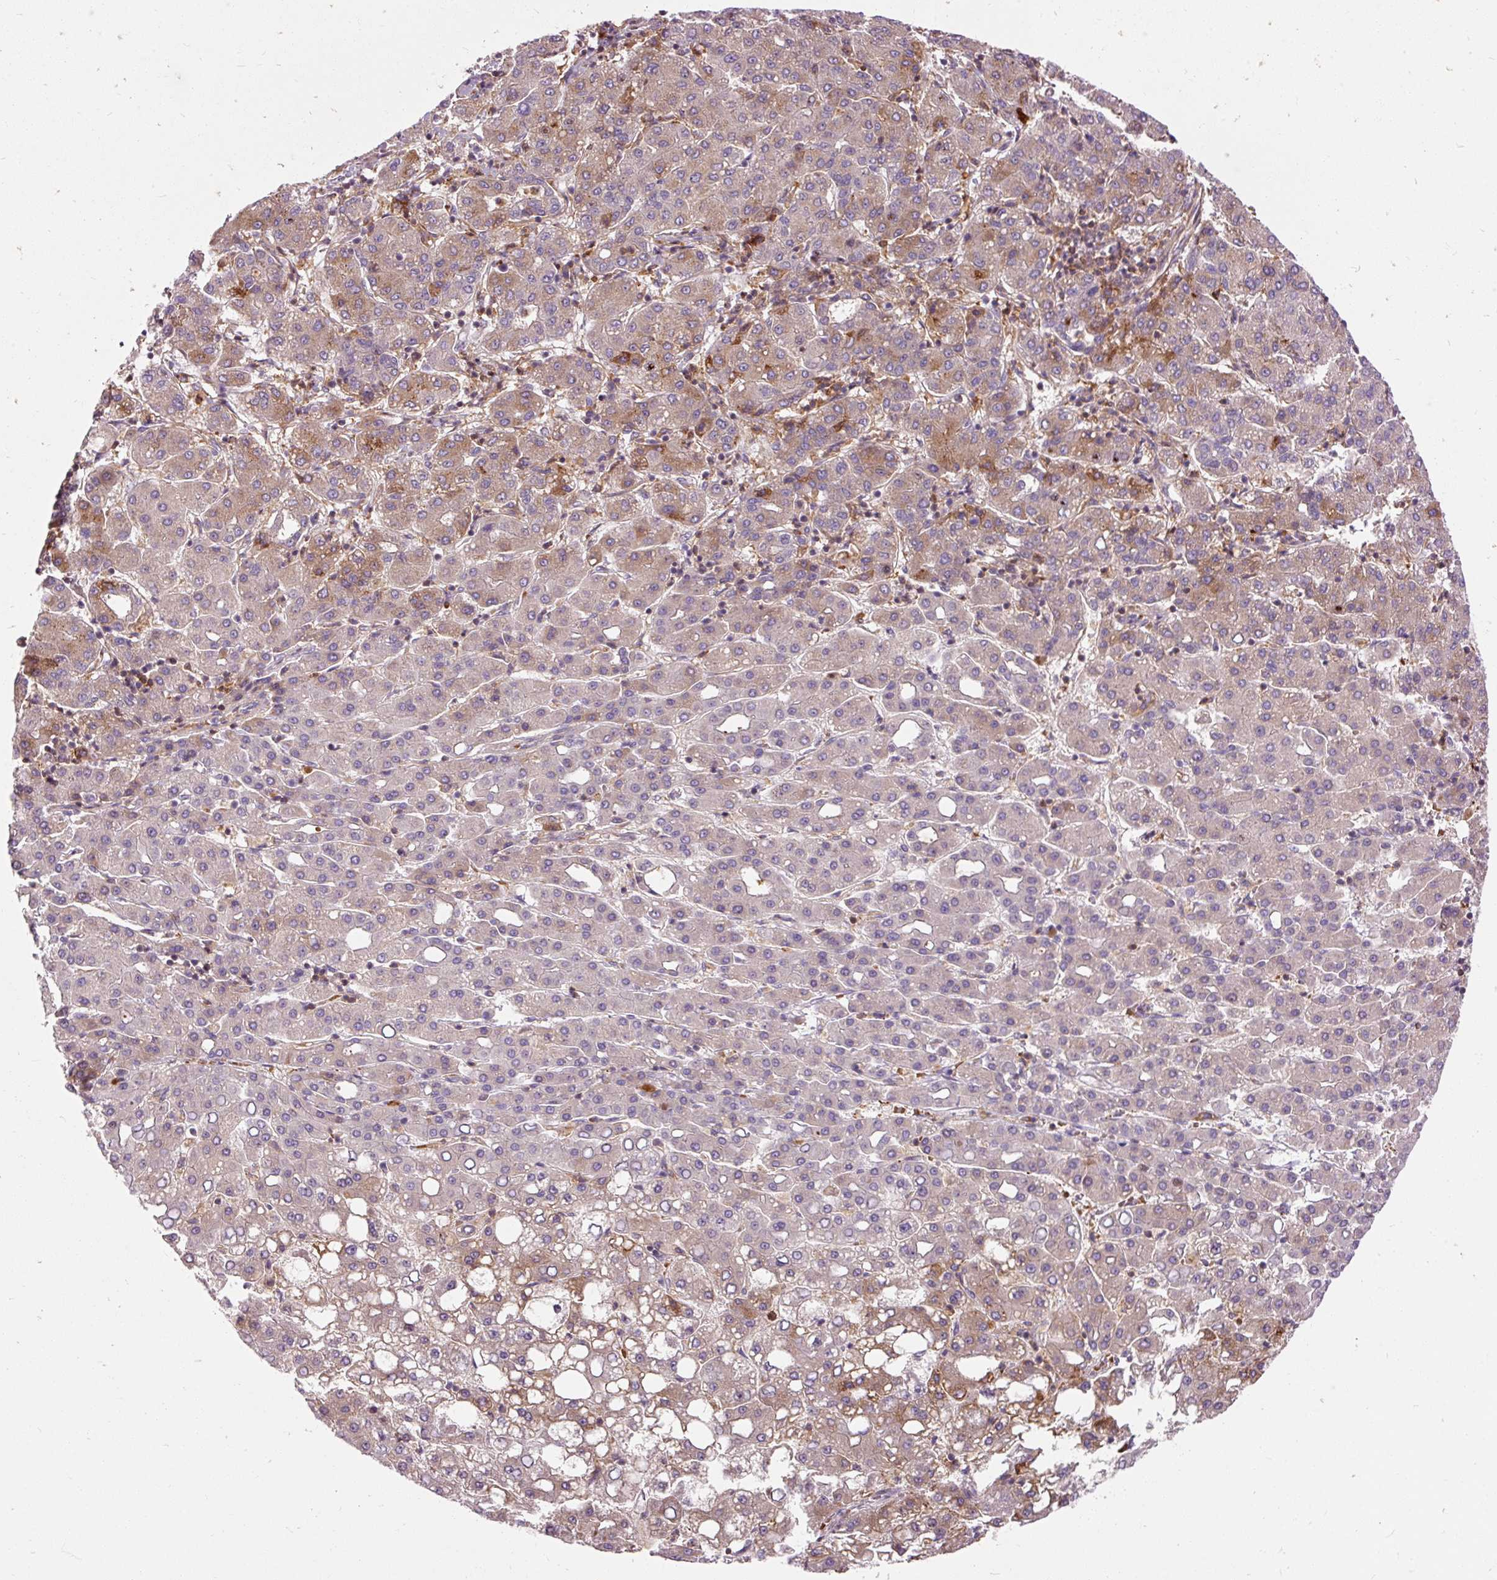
{"staining": {"intensity": "moderate", "quantity": "<25%", "location": "cytoplasmic/membranous"}, "tissue": "liver cancer", "cell_type": "Tumor cells", "image_type": "cancer", "snomed": [{"axis": "morphology", "description": "Carcinoma, Hepatocellular, NOS"}, {"axis": "topography", "description": "Liver"}], "caption": "A photomicrograph of human liver cancer stained for a protein shows moderate cytoplasmic/membranous brown staining in tumor cells.", "gene": "CEBPZ", "patient": {"sex": "male", "age": 65}}